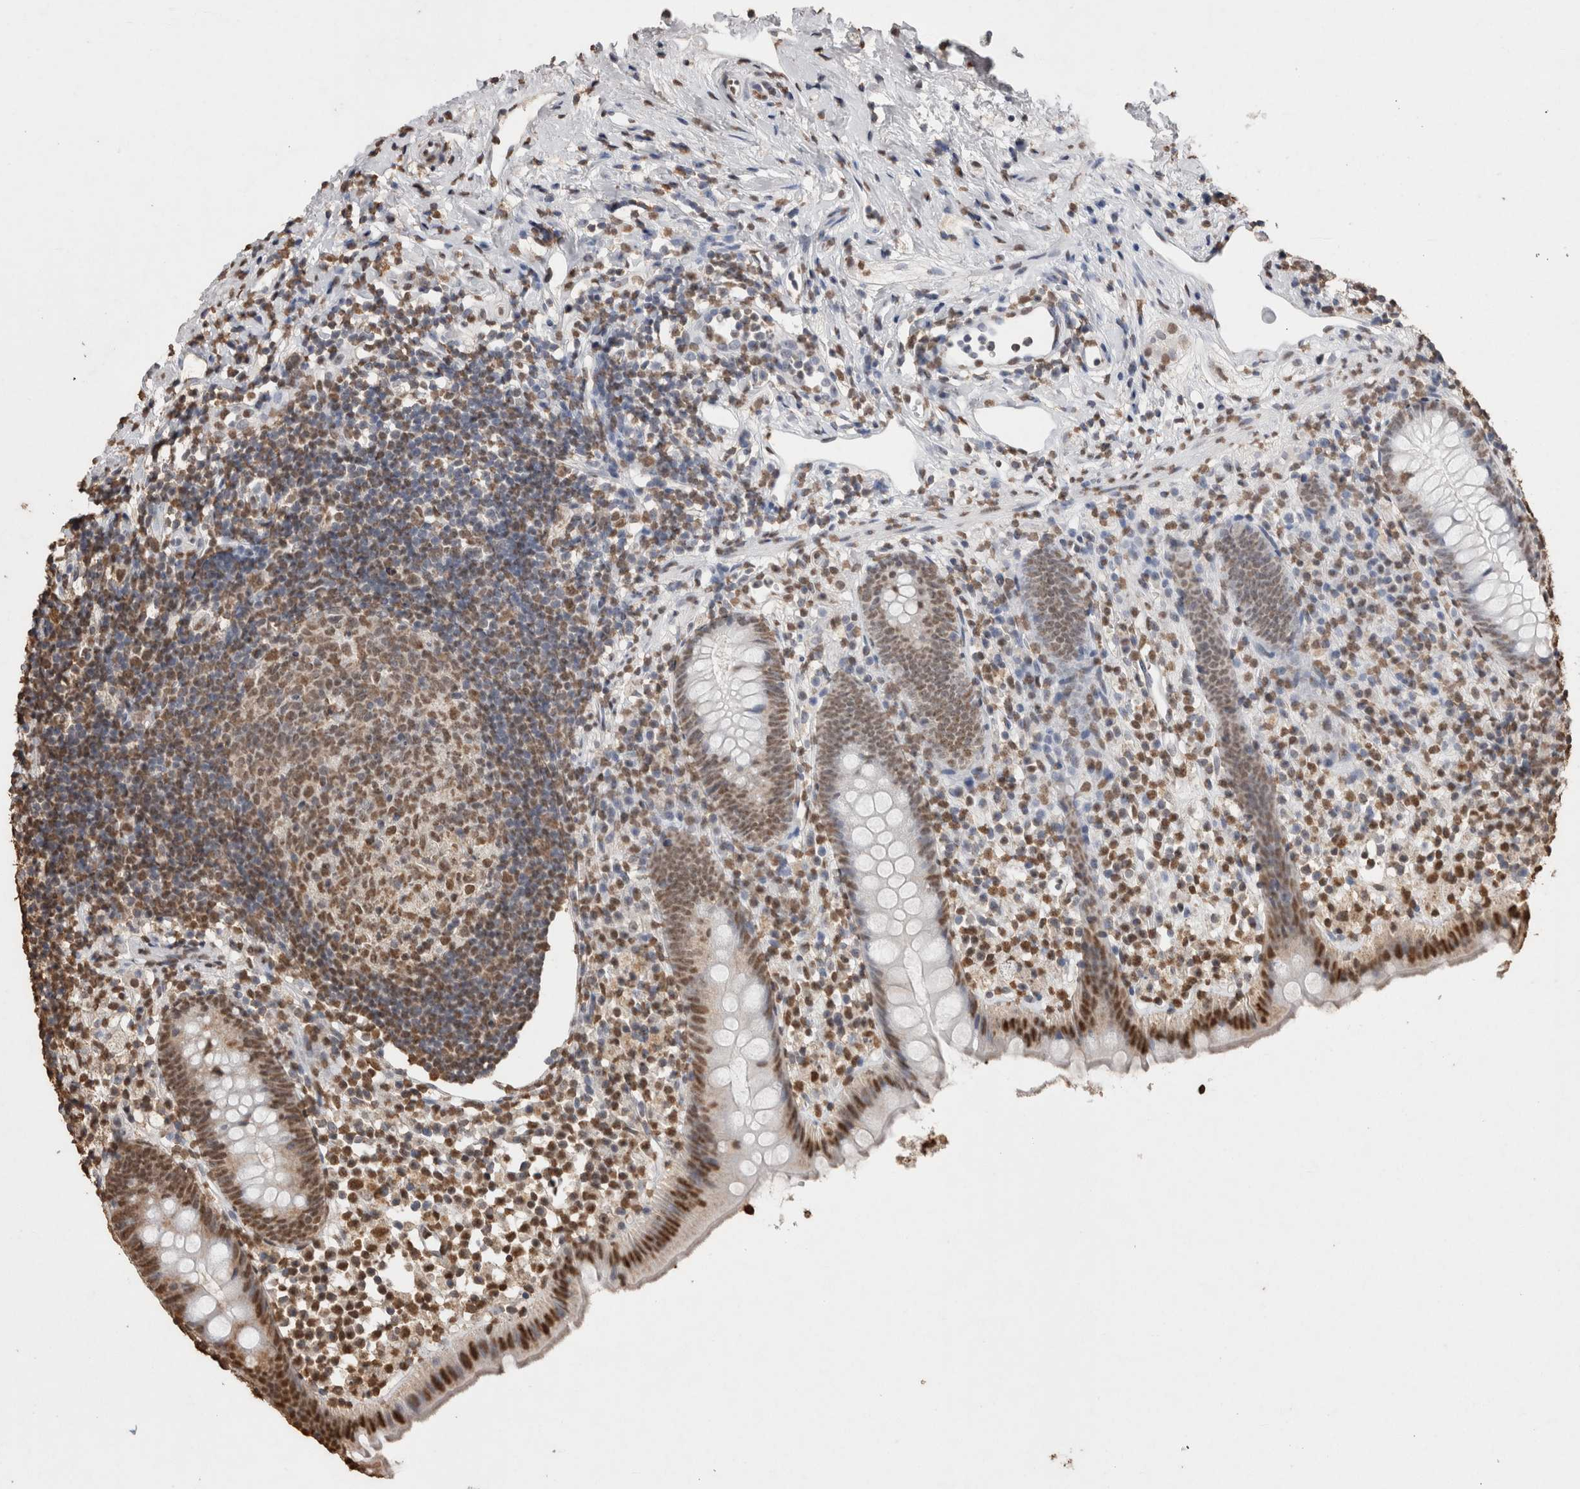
{"staining": {"intensity": "moderate", "quantity": ">75%", "location": "nuclear"}, "tissue": "appendix", "cell_type": "Glandular cells", "image_type": "normal", "snomed": [{"axis": "morphology", "description": "Normal tissue, NOS"}, {"axis": "topography", "description": "Appendix"}], "caption": "DAB immunohistochemical staining of unremarkable human appendix shows moderate nuclear protein positivity in about >75% of glandular cells.", "gene": "NTHL1", "patient": {"sex": "female", "age": 20}}